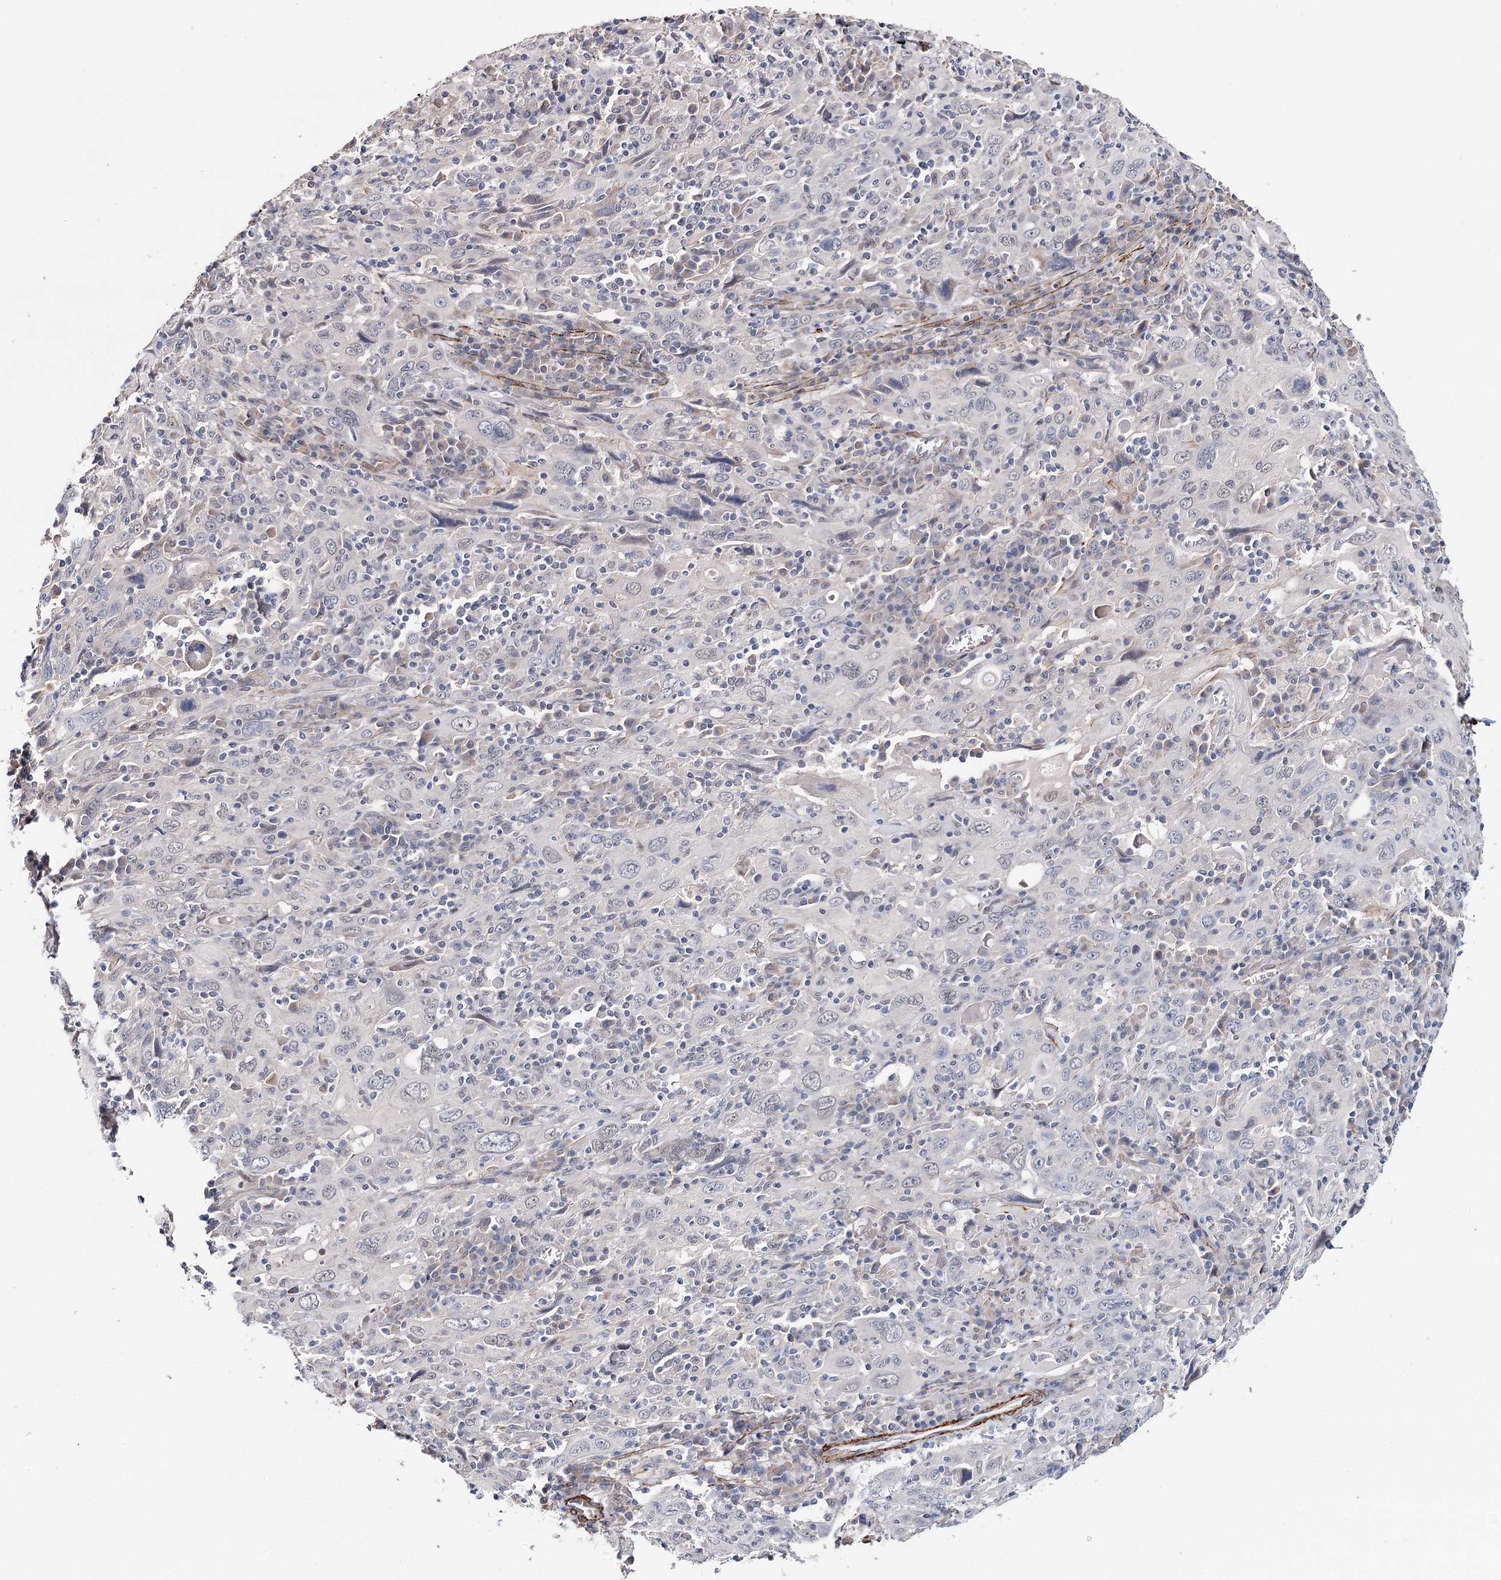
{"staining": {"intensity": "negative", "quantity": "none", "location": "none"}, "tissue": "cervical cancer", "cell_type": "Tumor cells", "image_type": "cancer", "snomed": [{"axis": "morphology", "description": "Squamous cell carcinoma, NOS"}, {"axis": "topography", "description": "Cervix"}], "caption": "This histopathology image is of cervical squamous cell carcinoma stained with immunohistochemistry to label a protein in brown with the nuclei are counter-stained blue. There is no positivity in tumor cells.", "gene": "CFAP46", "patient": {"sex": "female", "age": 46}}